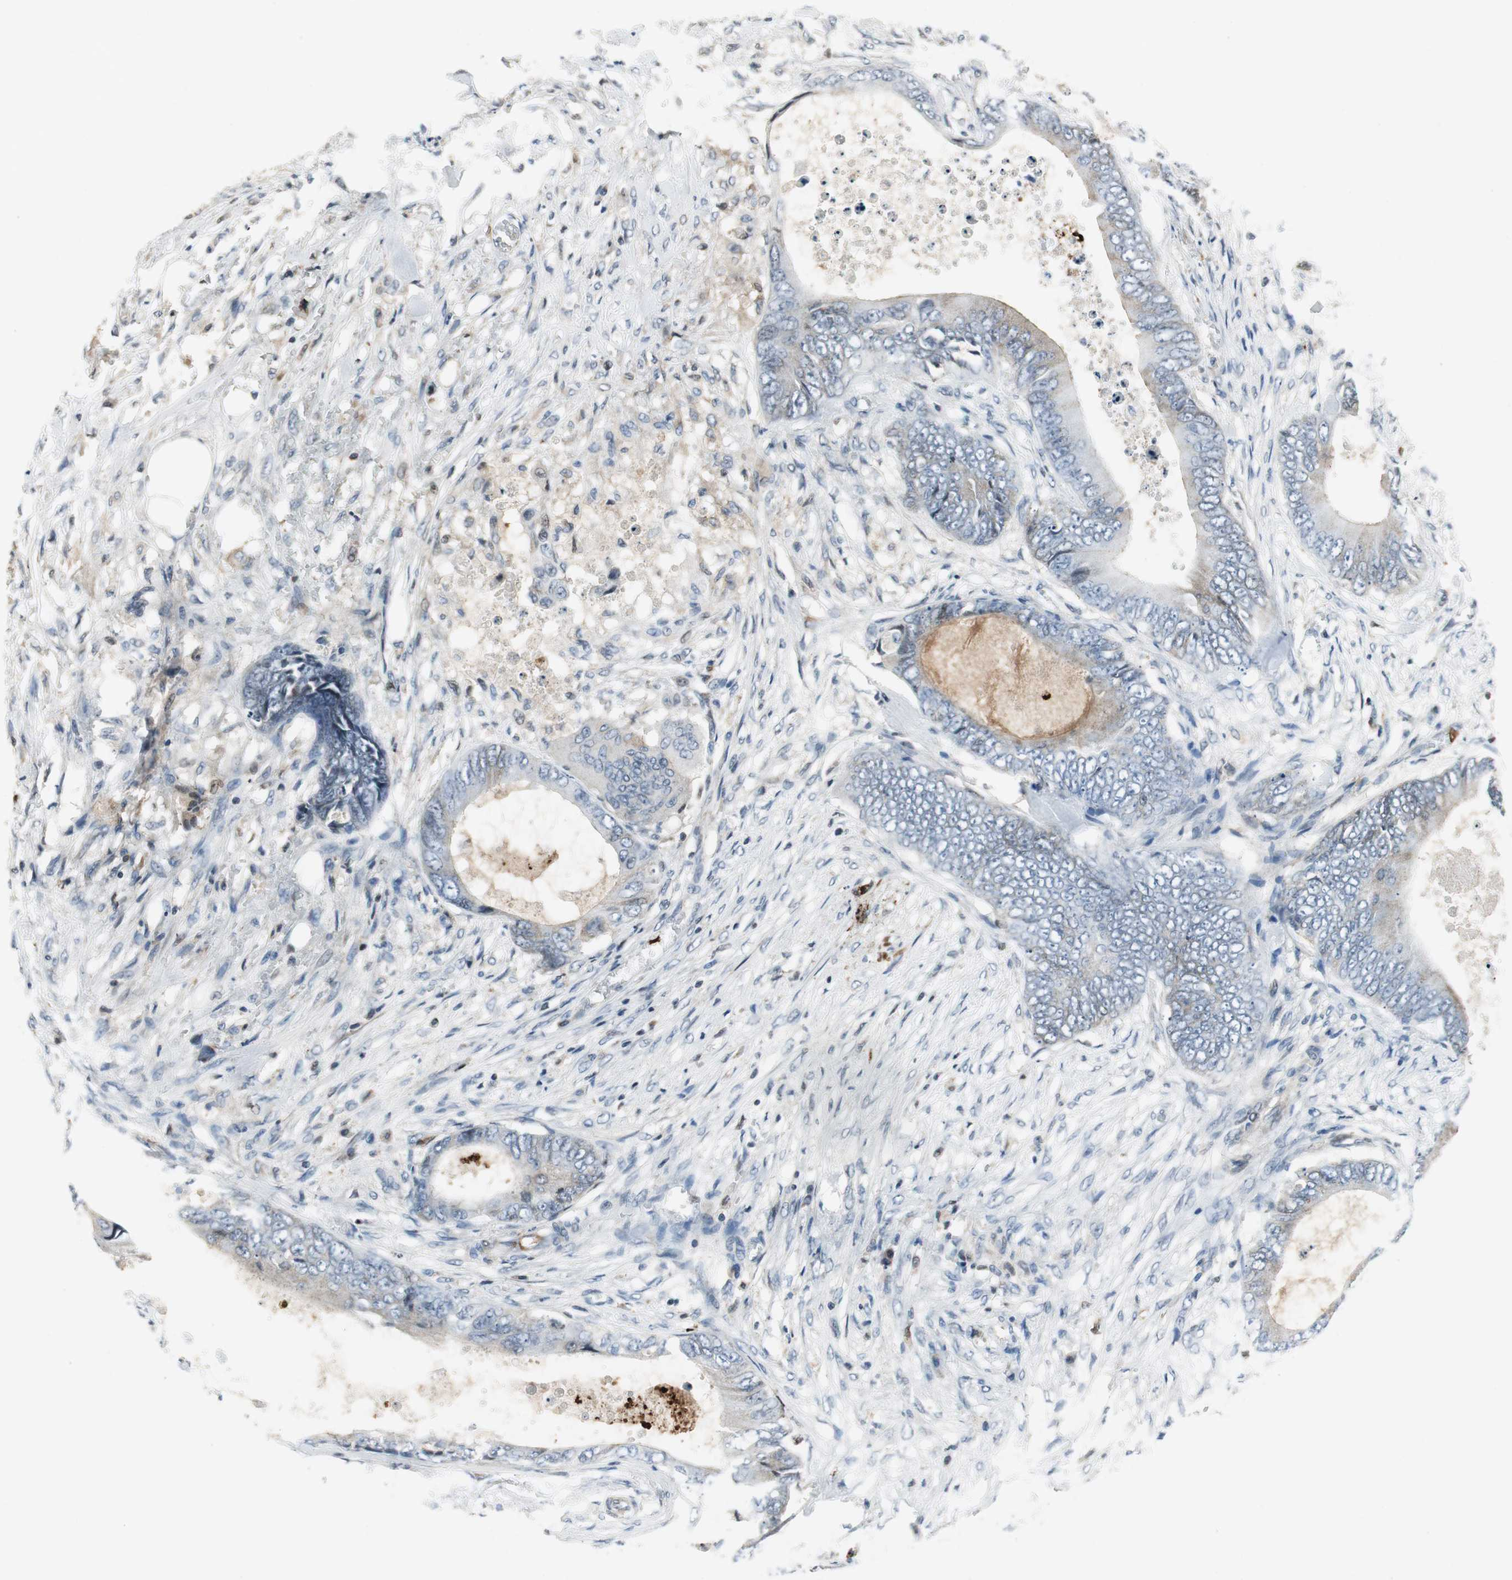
{"staining": {"intensity": "weak", "quantity": "<25%", "location": "cytoplasmic/membranous"}, "tissue": "colorectal cancer", "cell_type": "Tumor cells", "image_type": "cancer", "snomed": [{"axis": "morphology", "description": "Normal tissue, NOS"}, {"axis": "morphology", "description": "Adenocarcinoma, NOS"}, {"axis": "topography", "description": "Rectum"}, {"axis": "topography", "description": "Peripheral nerve tissue"}], "caption": "High magnification brightfield microscopy of colorectal adenocarcinoma stained with DAB (brown) and counterstained with hematoxylin (blue): tumor cells show no significant positivity.", "gene": "ORM1", "patient": {"sex": "female", "age": 77}}